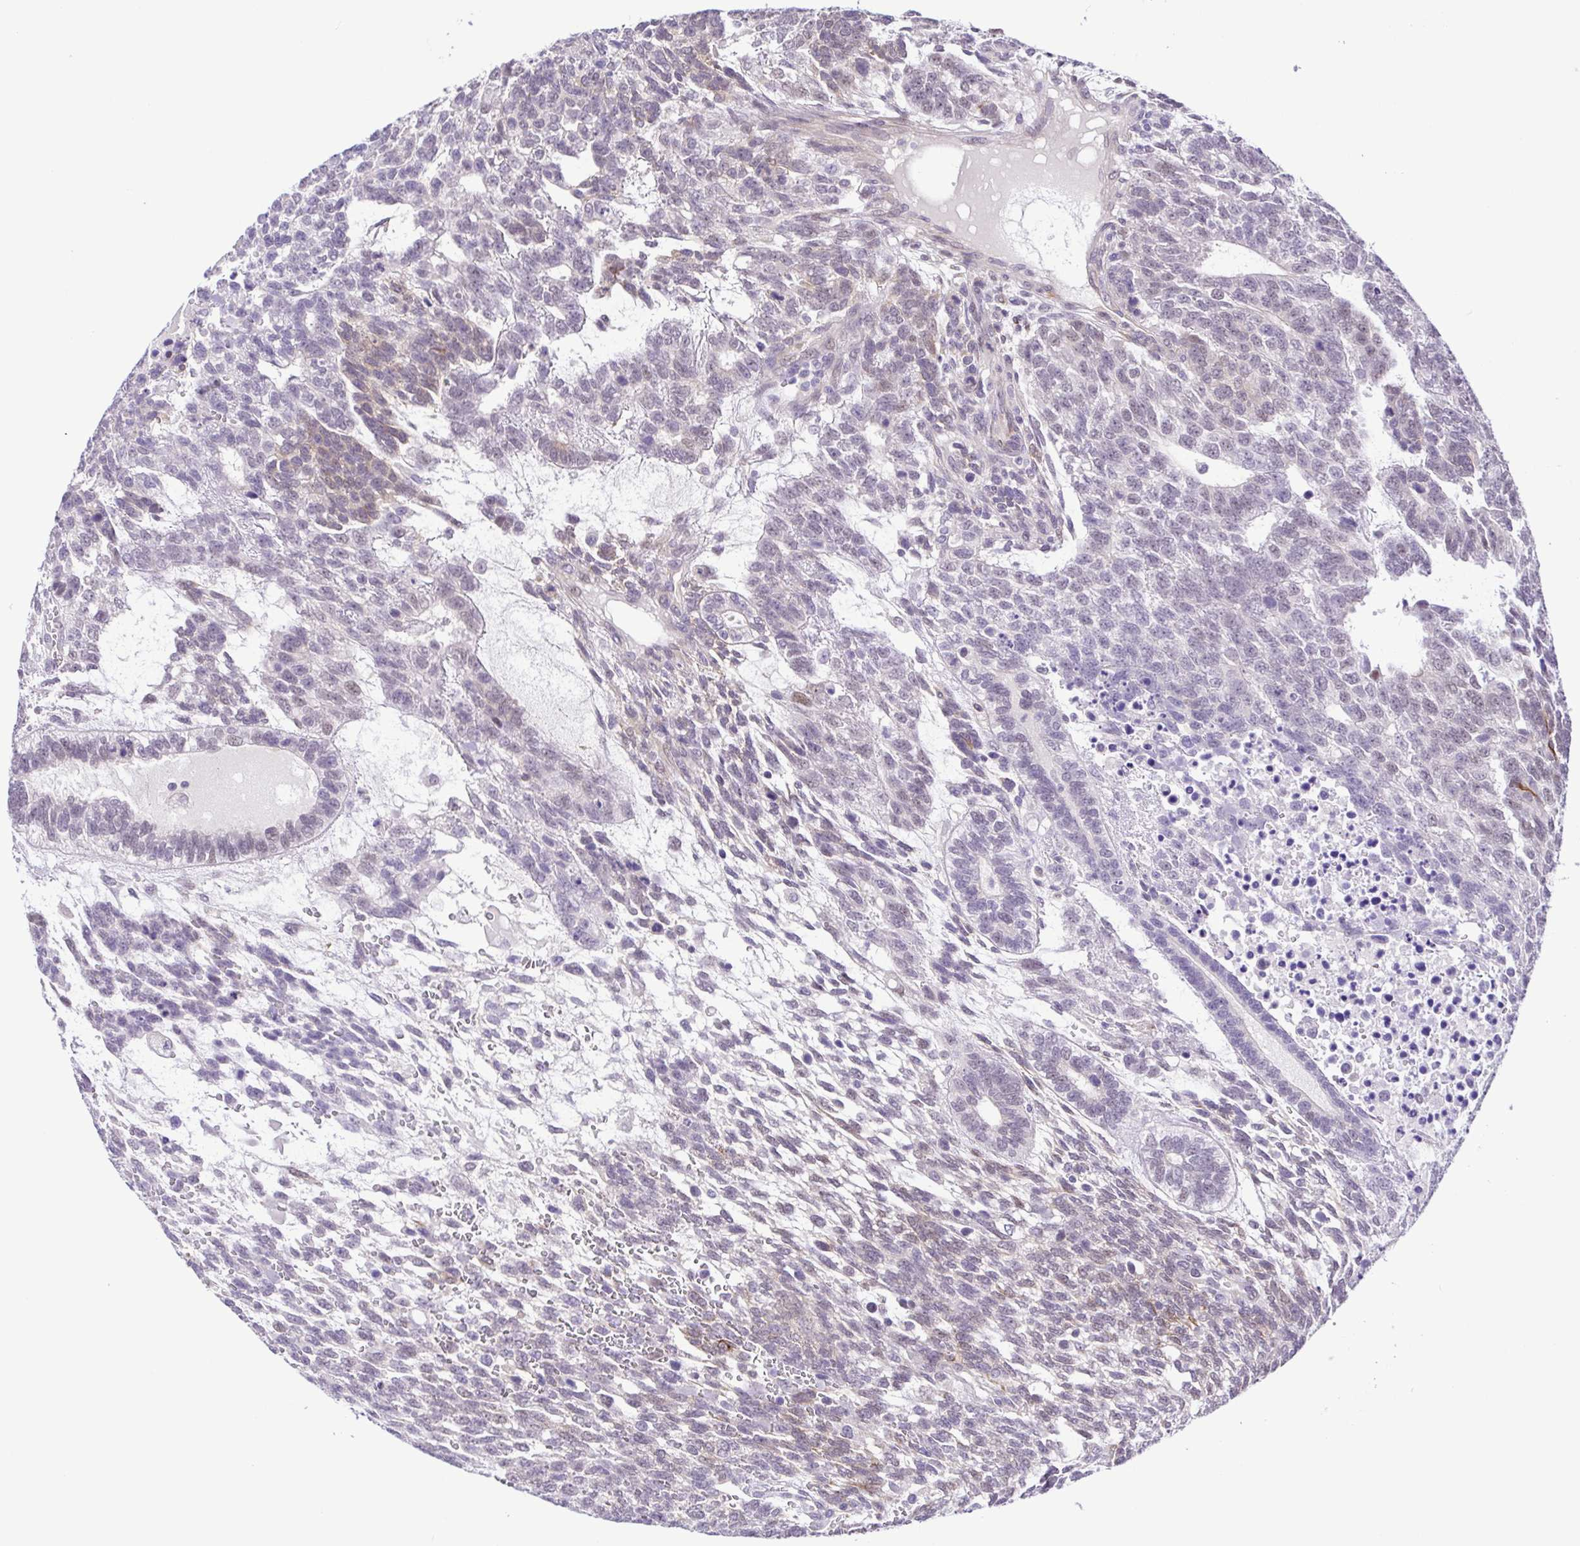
{"staining": {"intensity": "weak", "quantity": "<25%", "location": "cytoplasmic/membranous,nuclear"}, "tissue": "testis cancer", "cell_type": "Tumor cells", "image_type": "cancer", "snomed": [{"axis": "morphology", "description": "Carcinoma, Embryonal, NOS"}, {"axis": "topography", "description": "Testis"}], "caption": "The image reveals no significant positivity in tumor cells of testis cancer (embryonal carcinoma).", "gene": "DCLK2", "patient": {"sex": "male", "age": 23}}